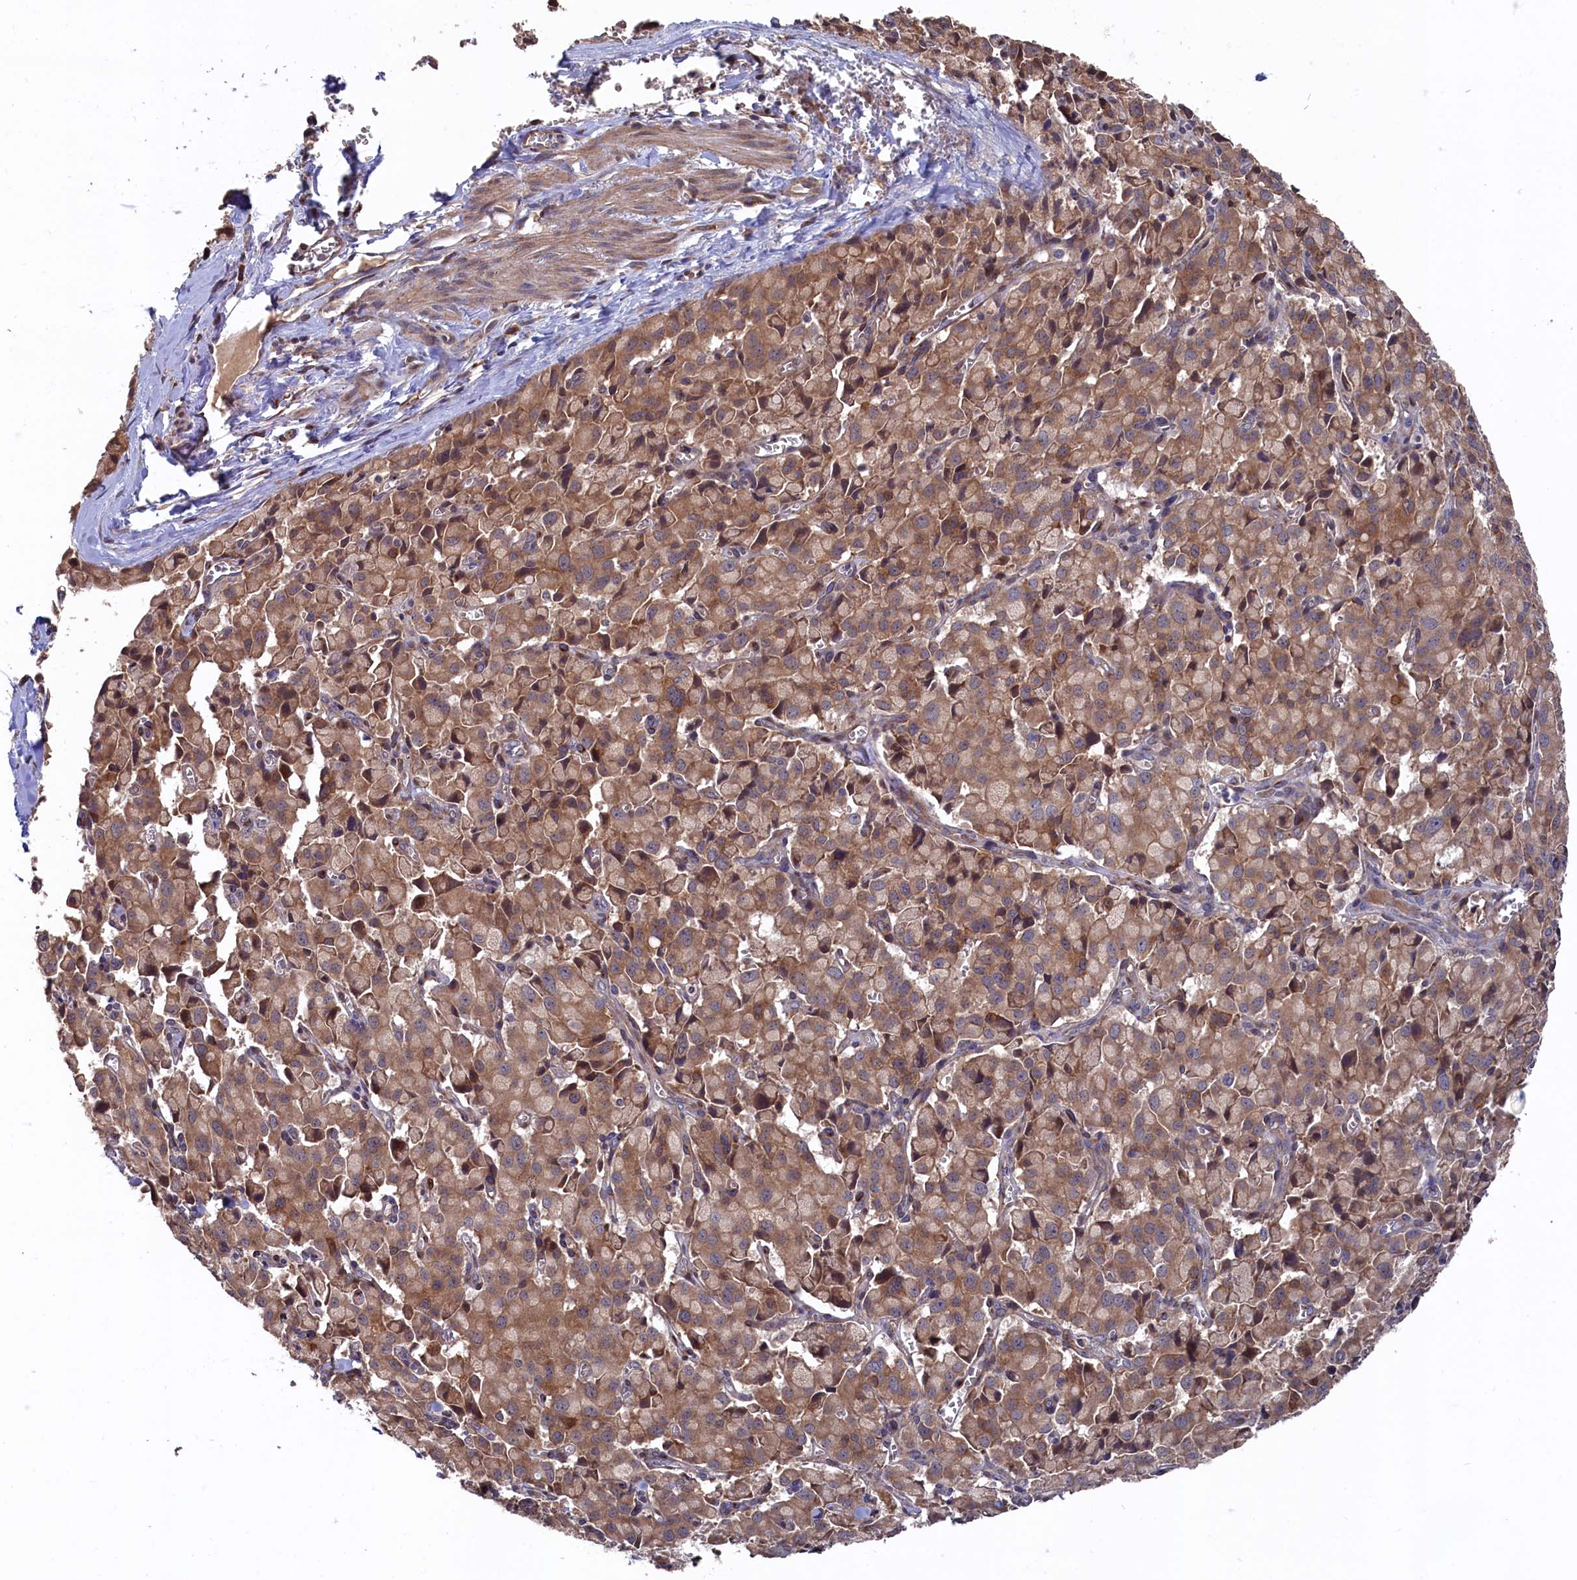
{"staining": {"intensity": "moderate", "quantity": ">75%", "location": "cytoplasmic/membranous"}, "tissue": "pancreatic cancer", "cell_type": "Tumor cells", "image_type": "cancer", "snomed": [{"axis": "morphology", "description": "Adenocarcinoma, NOS"}, {"axis": "topography", "description": "Pancreas"}], "caption": "DAB immunohistochemical staining of pancreatic cancer demonstrates moderate cytoplasmic/membranous protein positivity in about >75% of tumor cells.", "gene": "SLC12A4", "patient": {"sex": "male", "age": 65}}